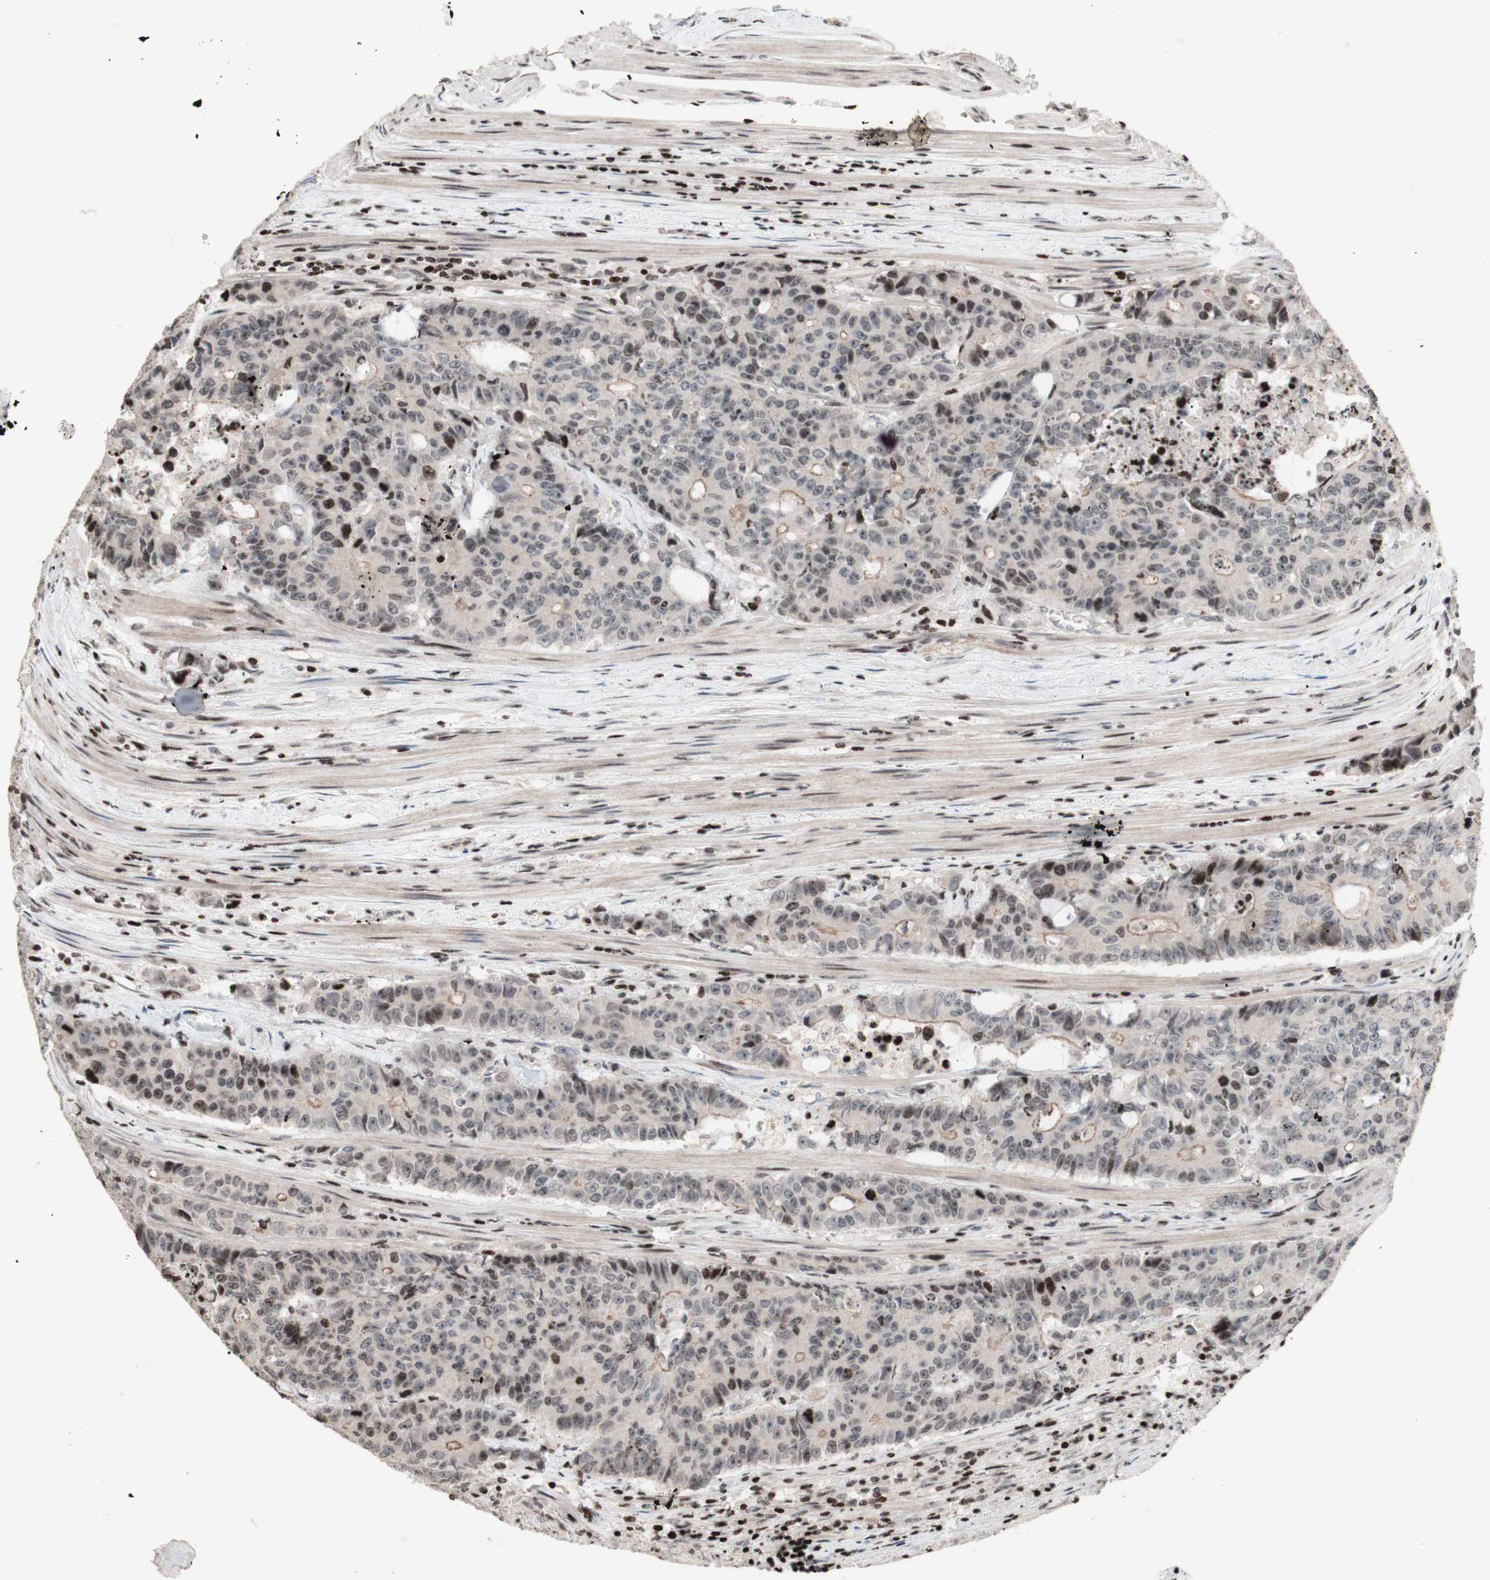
{"staining": {"intensity": "weak", "quantity": "<25%", "location": "nuclear"}, "tissue": "colorectal cancer", "cell_type": "Tumor cells", "image_type": "cancer", "snomed": [{"axis": "morphology", "description": "Adenocarcinoma, NOS"}, {"axis": "topography", "description": "Colon"}], "caption": "Colorectal adenocarcinoma stained for a protein using immunohistochemistry (IHC) displays no staining tumor cells.", "gene": "POLA1", "patient": {"sex": "female", "age": 86}}